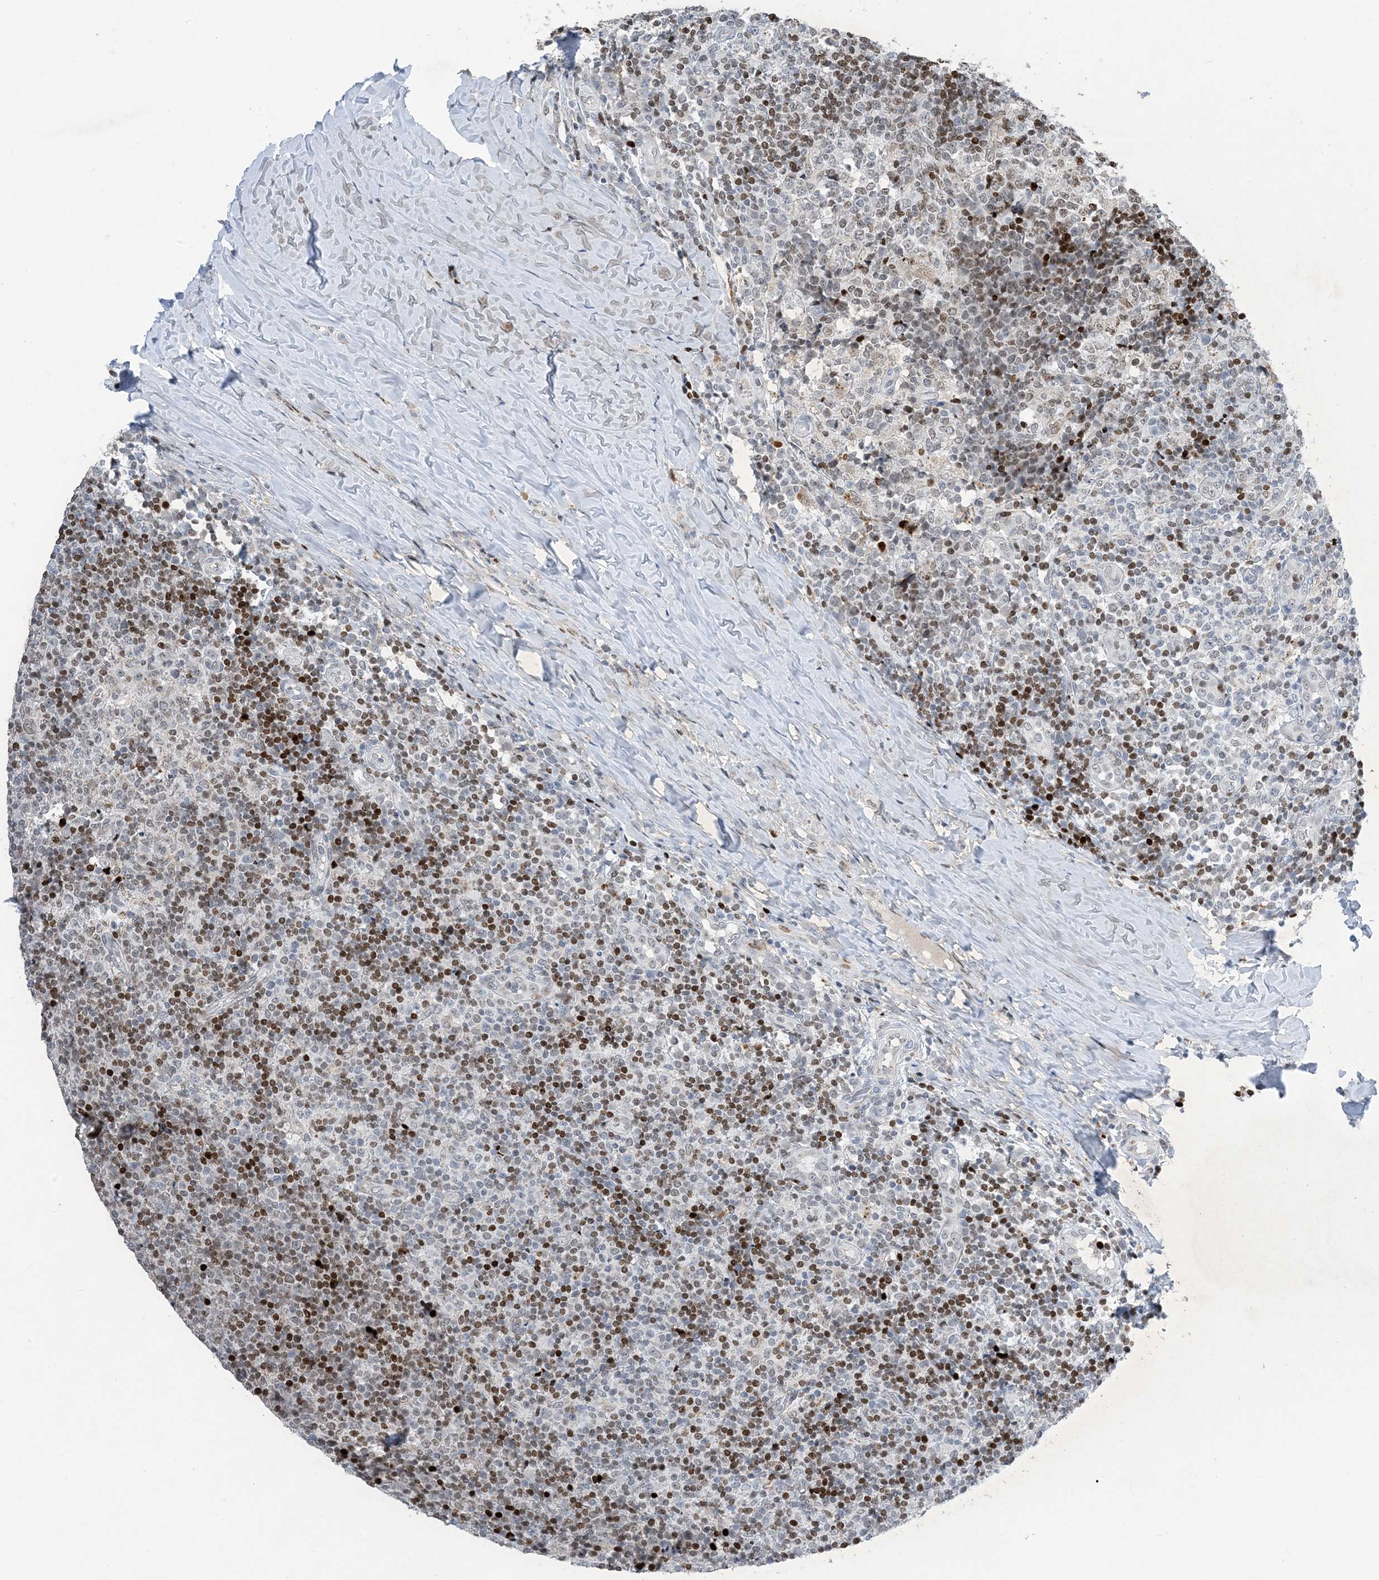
{"staining": {"intensity": "moderate", "quantity": ">75%", "location": "nuclear"}, "tissue": "tonsil", "cell_type": "Germinal center cells", "image_type": "normal", "snomed": [{"axis": "morphology", "description": "Normal tissue, NOS"}, {"axis": "topography", "description": "Tonsil"}], "caption": "Tonsil stained with IHC demonstrates moderate nuclear expression in about >75% of germinal center cells. The staining was performed using DAB, with brown indicating positive protein expression. Nuclei are stained blue with hematoxylin.", "gene": "SLC25A53", "patient": {"sex": "female", "age": 19}}